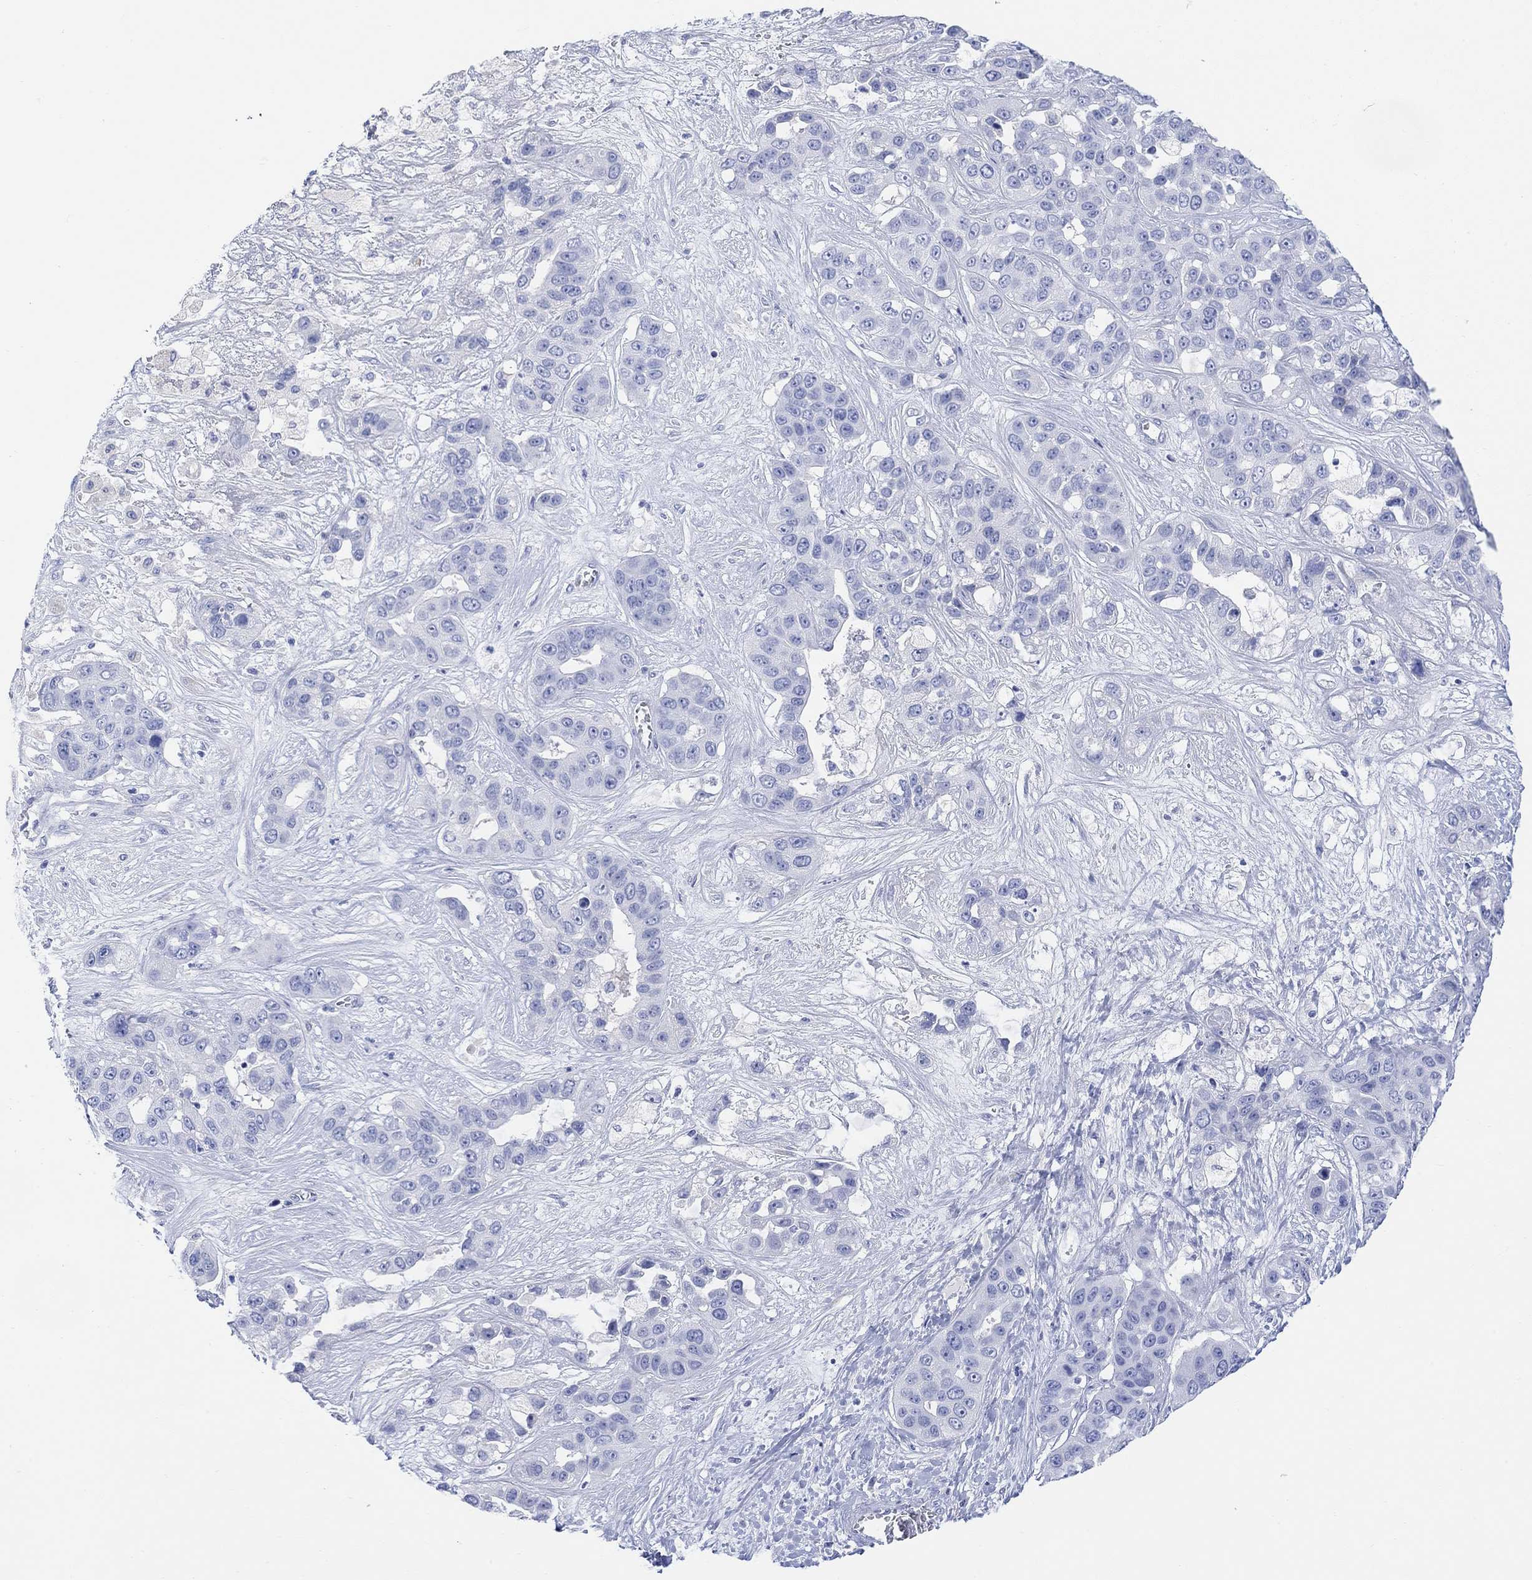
{"staining": {"intensity": "negative", "quantity": "none", "location": "none"}, "tissue": "liver cancer", "cell_type": "Tumor cells", "image_type": "cancer", "snomed": [{"axis": "morphology", "description": "Cholangiocarcinoma"}, {"axis": "topography", "description": "Liver"}], "caption": "This is a photomicrograph of immunohistochemistry staining of liver cancer (cholangiocarcinoma), which shows no positivity in tumor cells. Nuclei are stained in blue.", "gene": "GNG13", "patient": {"sex": "female", "age": 52}}